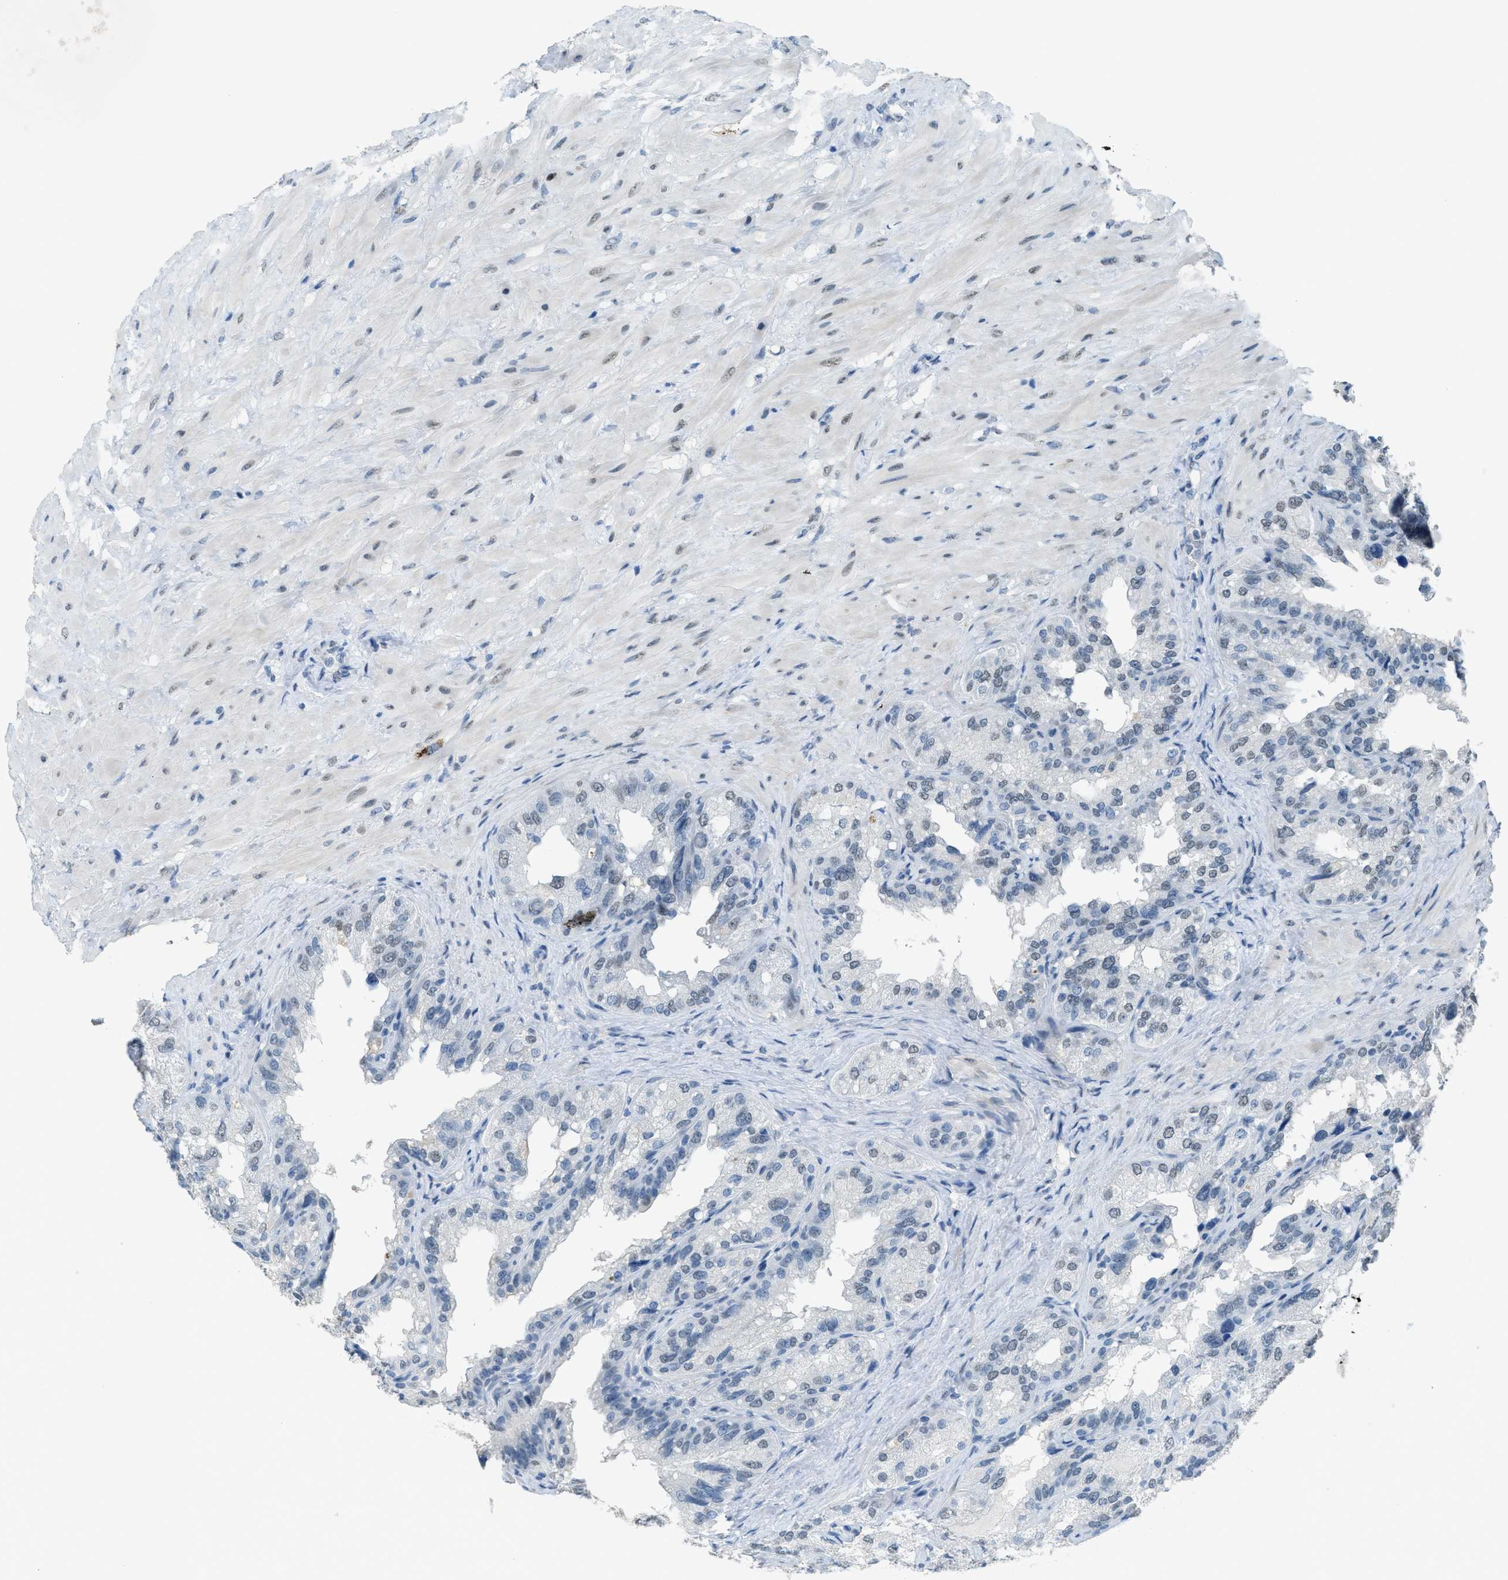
{"staining": {"intensity": "weak", "quantity": "<25%", "location": "nuclear"}, "tissue": "seminal vesicle", "cell_type": "Glandular cells", "image_type": "normal", "snomed": [{"axis": "morphology", "description": "Normal tissue, NOS"}, {"axis": "topography", "description": "Seminal veicle"}], "caption": "The histopathology image demonstrates no staining of glandular cells in benign seminal vesicle. (IHC, brightfield microscopy, high magnification).", "gene": "TTC13", "patient": {"sex": "male", "age": 68}}